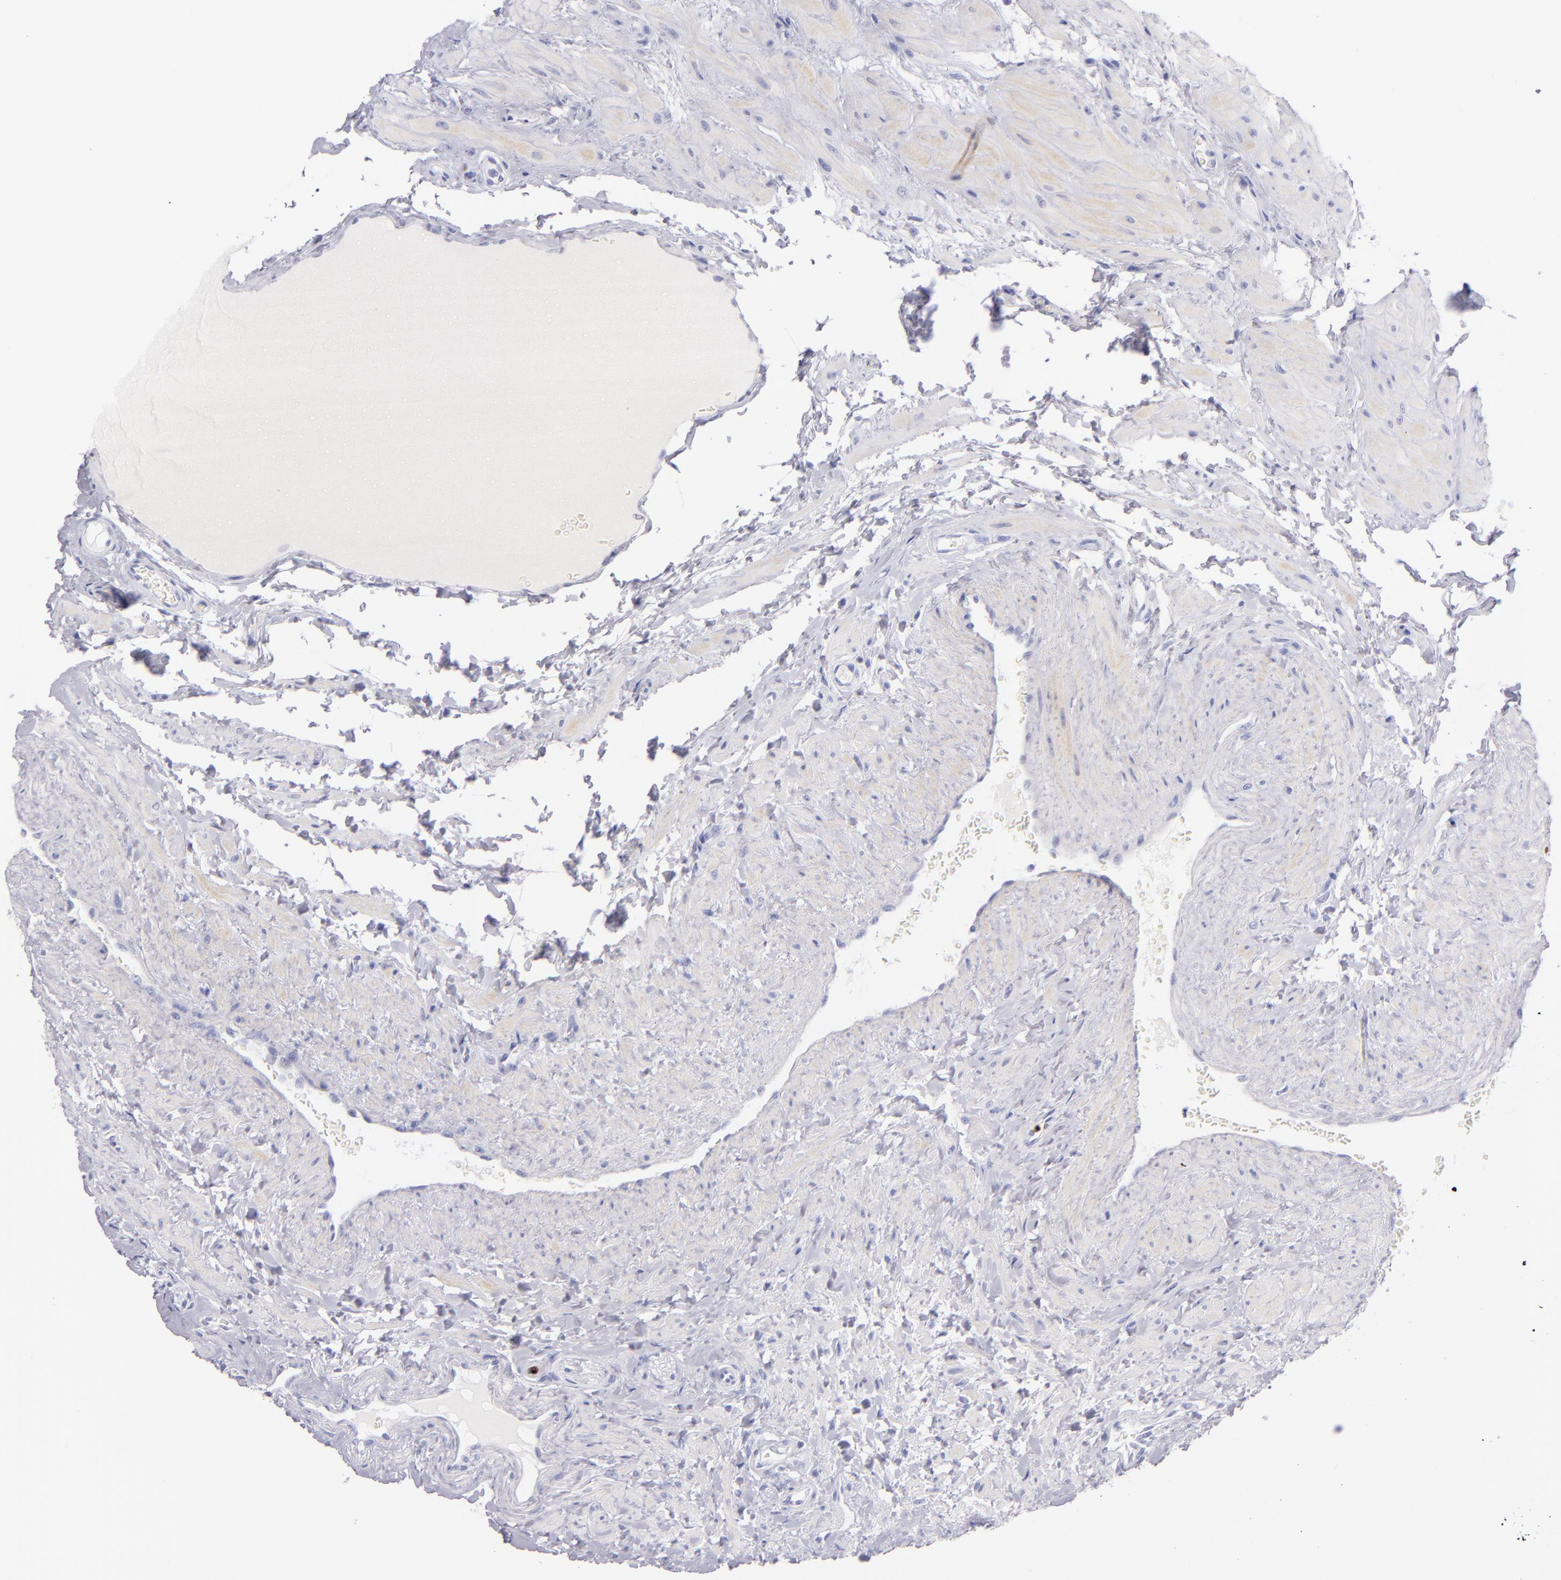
{"staining": {"intensity": "negative", "quantity": "none", "location": "none"}, "tissue": "epididymis", "cell_type": "Glandular cells", "image_type": "normal", "snomed": [{"axis": "morphology", "description": "Normal tissue, NOS"}, {"axis": "topography", "description": "Testis"}, {"axis": "topography", "description": "Epididymis"}], "caption": "A high-resolution micrograph shows immunohistochemistry (IHC) staining of unremarkable epididymis, which reveals no significant staining in glandular cells. (Stains: DAB immunohistochemistry with hematoxylin counter stain, Microscopy: brightfield microscopy at high magnification).", "gene": "PRF1", "patient": {"sex": "male", "age": 36}}